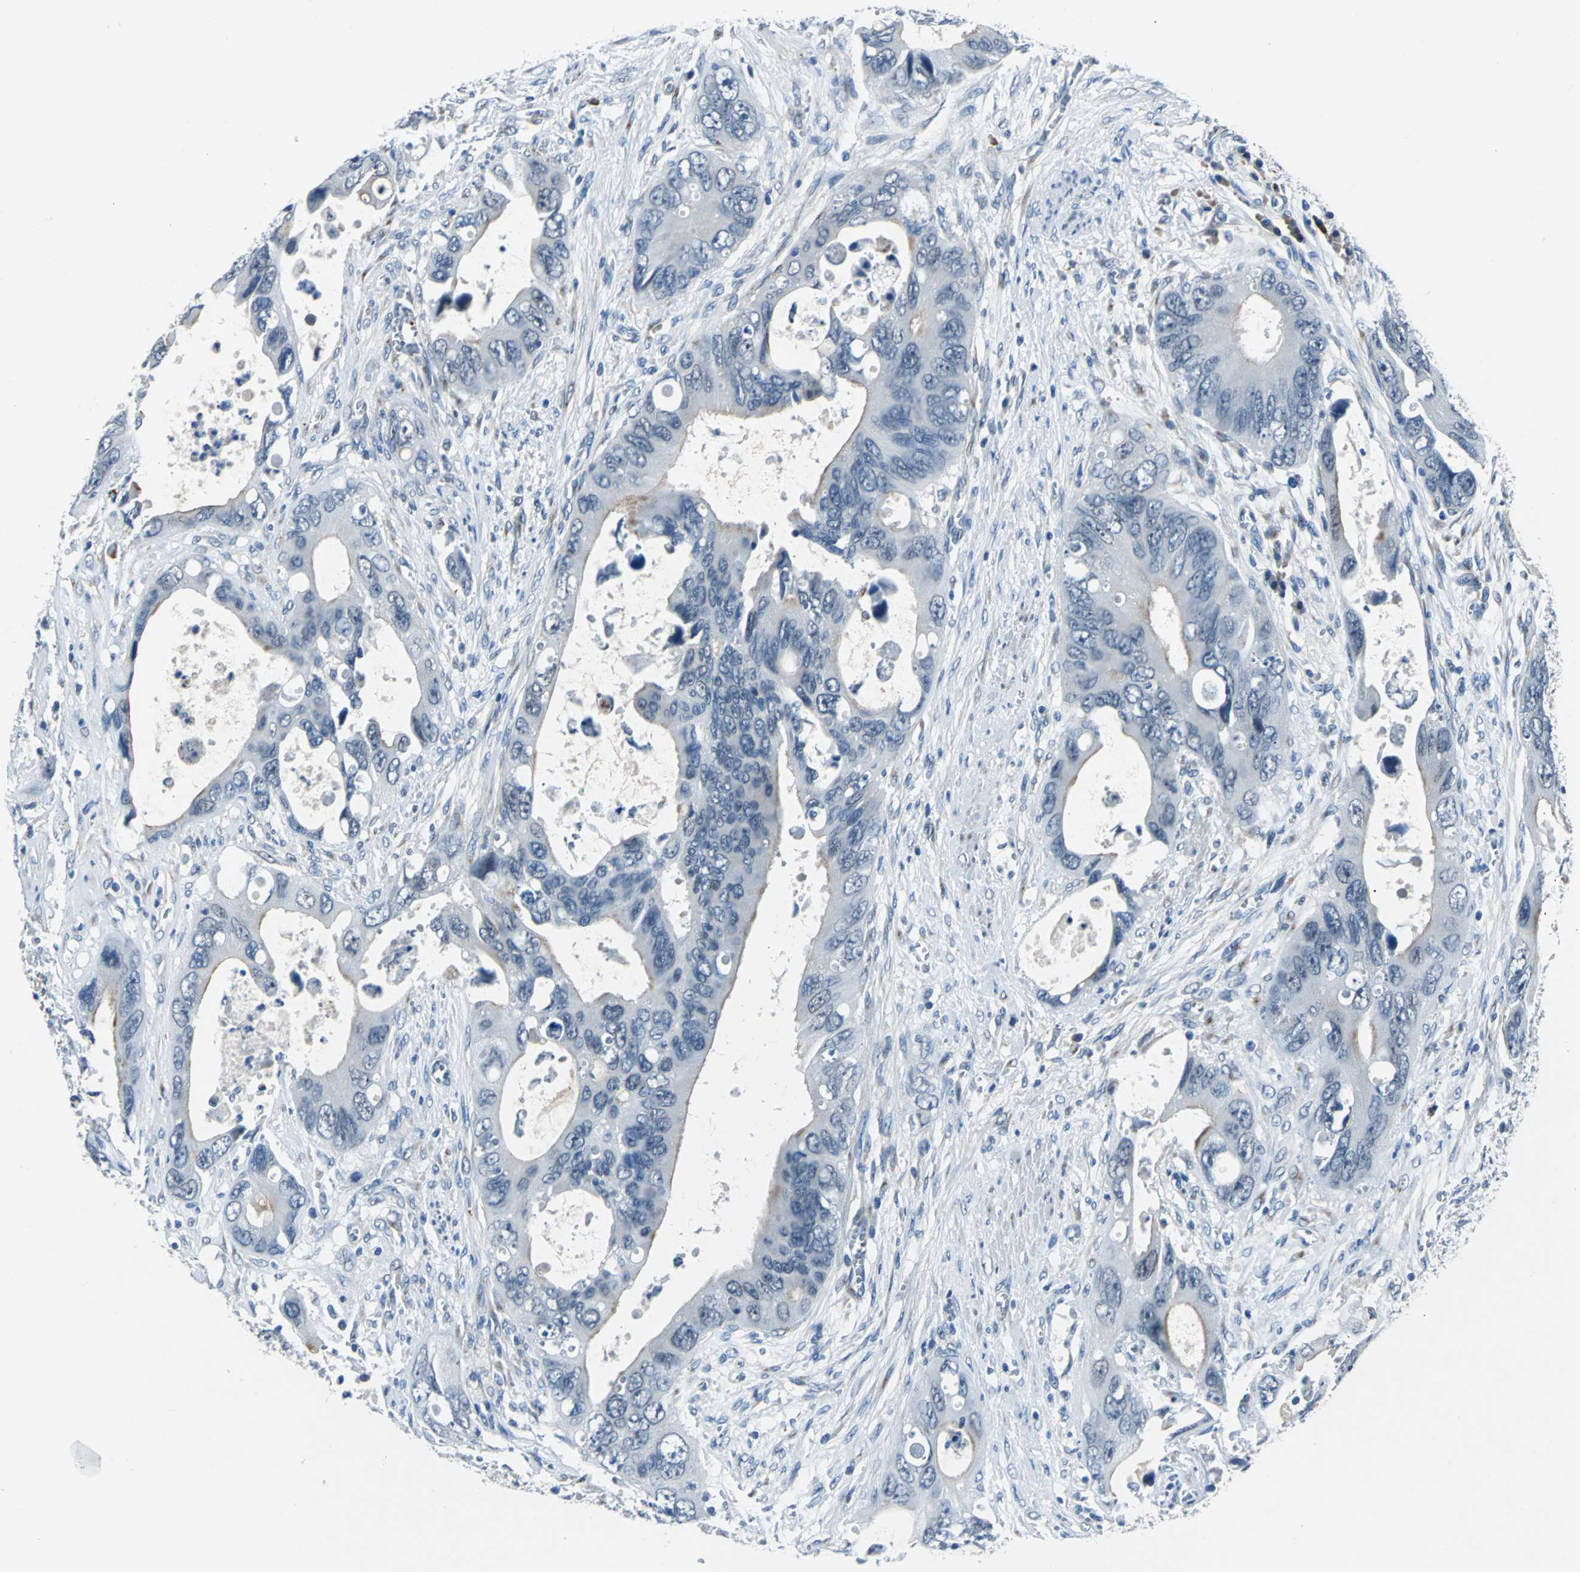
{"staining": {"intensity": "weak", "quantity": "25%-75%", "location": "cytoplasmic/membranous"}, "tissue": "colorectal cancer", "cell_type": "Tumor cells", "image_type": "cancer", "snomed": [{"axis": "morphology", "description": "Adenocarcinoma, NOS"}, {"axis": "topography", "description": "Rectum"}], "caption": "A low amount of weak cytoplasmic/membranous expression is seen in approximately 25%-75% of tumor cells in colorectal cancer tissue.", "gene": "SELP", "patient": {"sex": "male", "age": 70}}